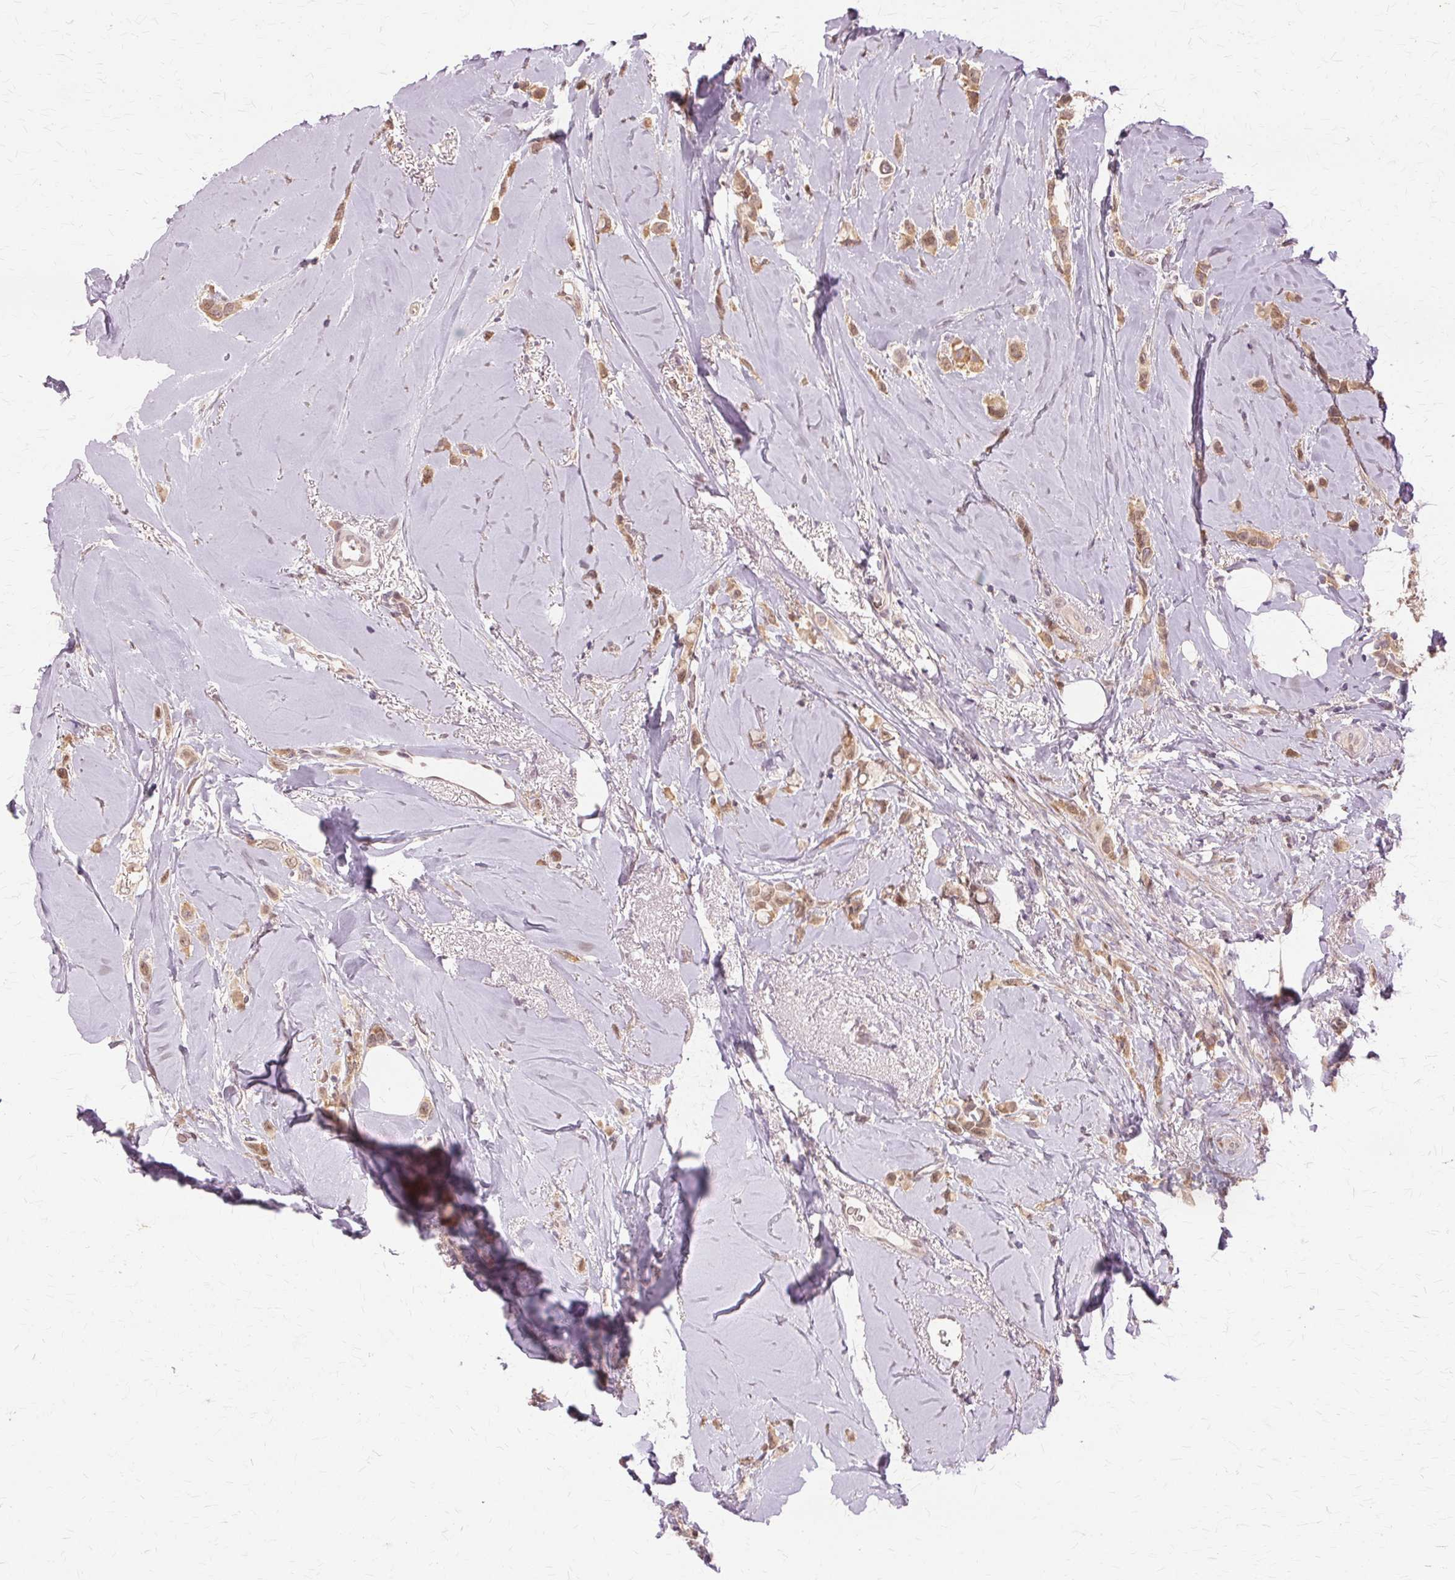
{"staining": {"intensity": "moderate", "quantity": ">75%", "location": "cytoplasmic/membranous,nuclear"}, "tissue": "breast cancer", "cell_type": "Tumor cells", "image_type": "cancer", "snomed": [{"axis": "morphology", "description": "Lobular carcinoma"}, {"axis": "topography", "description": "Breast"}], "caption": "Immunohistochemistry (IHC) micrograph of breast cancer stained for a protein (brown), which displays medium levels of moderate cytoplasmic/membranous and nuclear staining in about >75% of tumor cells.", "gene": "PRMT5", "patient": {"sex": "female", "age": 66}}